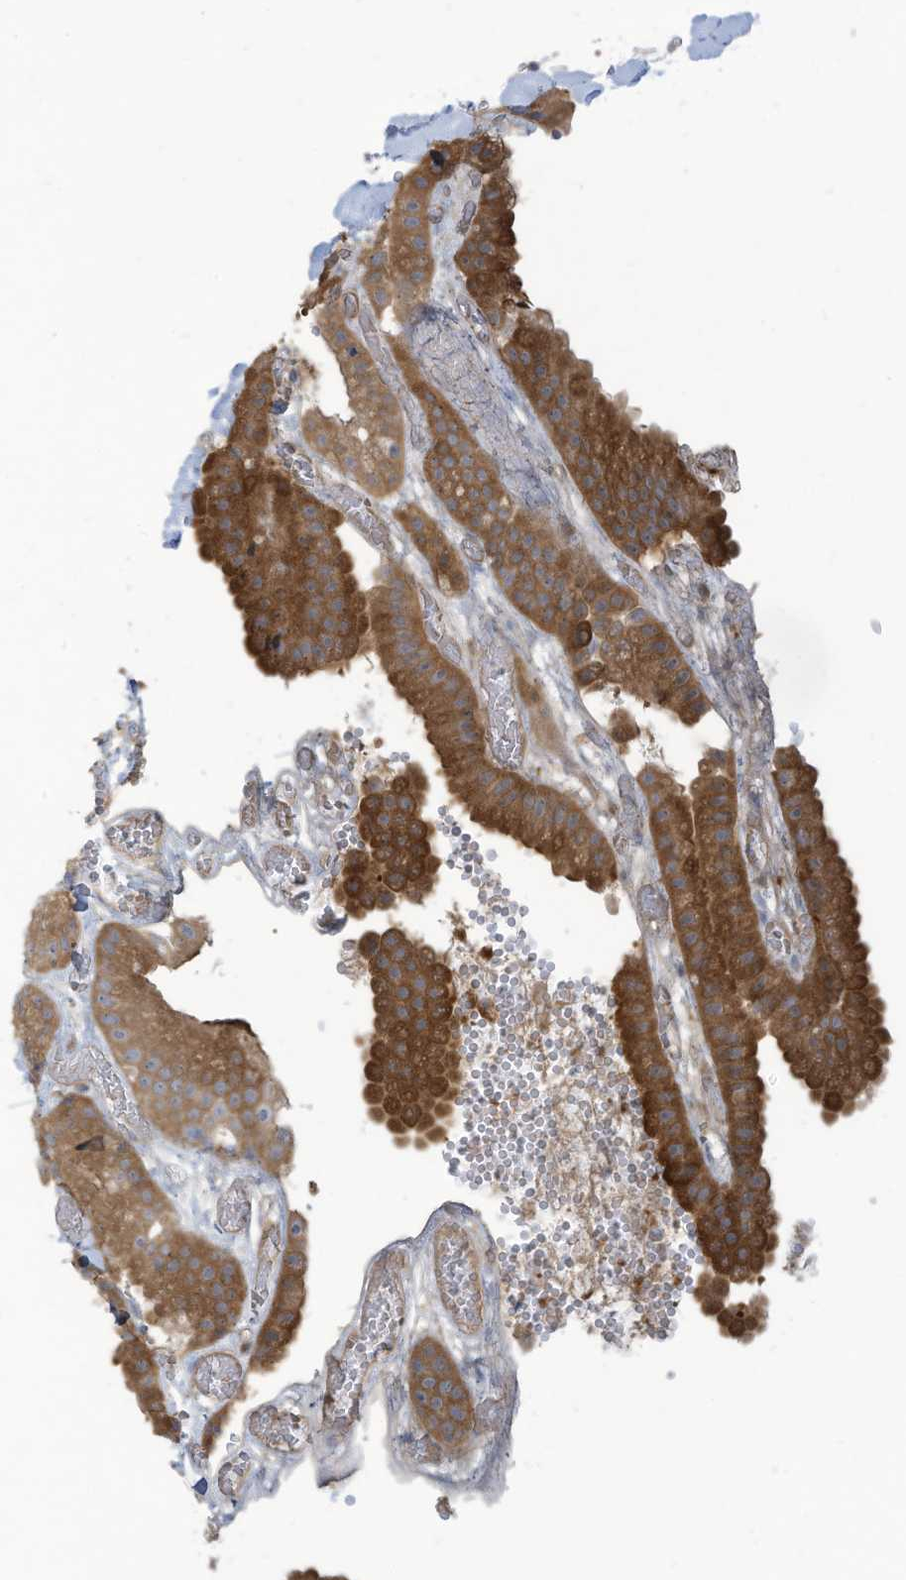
{"staining": {"intensity": "strong", "quantity": ">75%", "location": "cytoplasmic/membranous"}, "tissue": "gallbladder", "cell_type": "Glandular cells", "image_type": "normal", "snomed": [{"axis": "morphology", "description": "Normal tissue, NOS"}, {"axis": "topography", "description": "Gallbladder"}], "caption": "The histopathology image reveals immunohistochemical staining of normal gallbladder. There is strong cytoplasmic/membranous expression is seen in about >75% of glandular cells. The staining is performed using DAB (3,3'-diaminobenzidine) brown chromogen to label protein expression. The nuclei are counter-stained blue using hematoxylin.", "gene": "ADI1", "patient": {"sex": "female", "age": 64}}